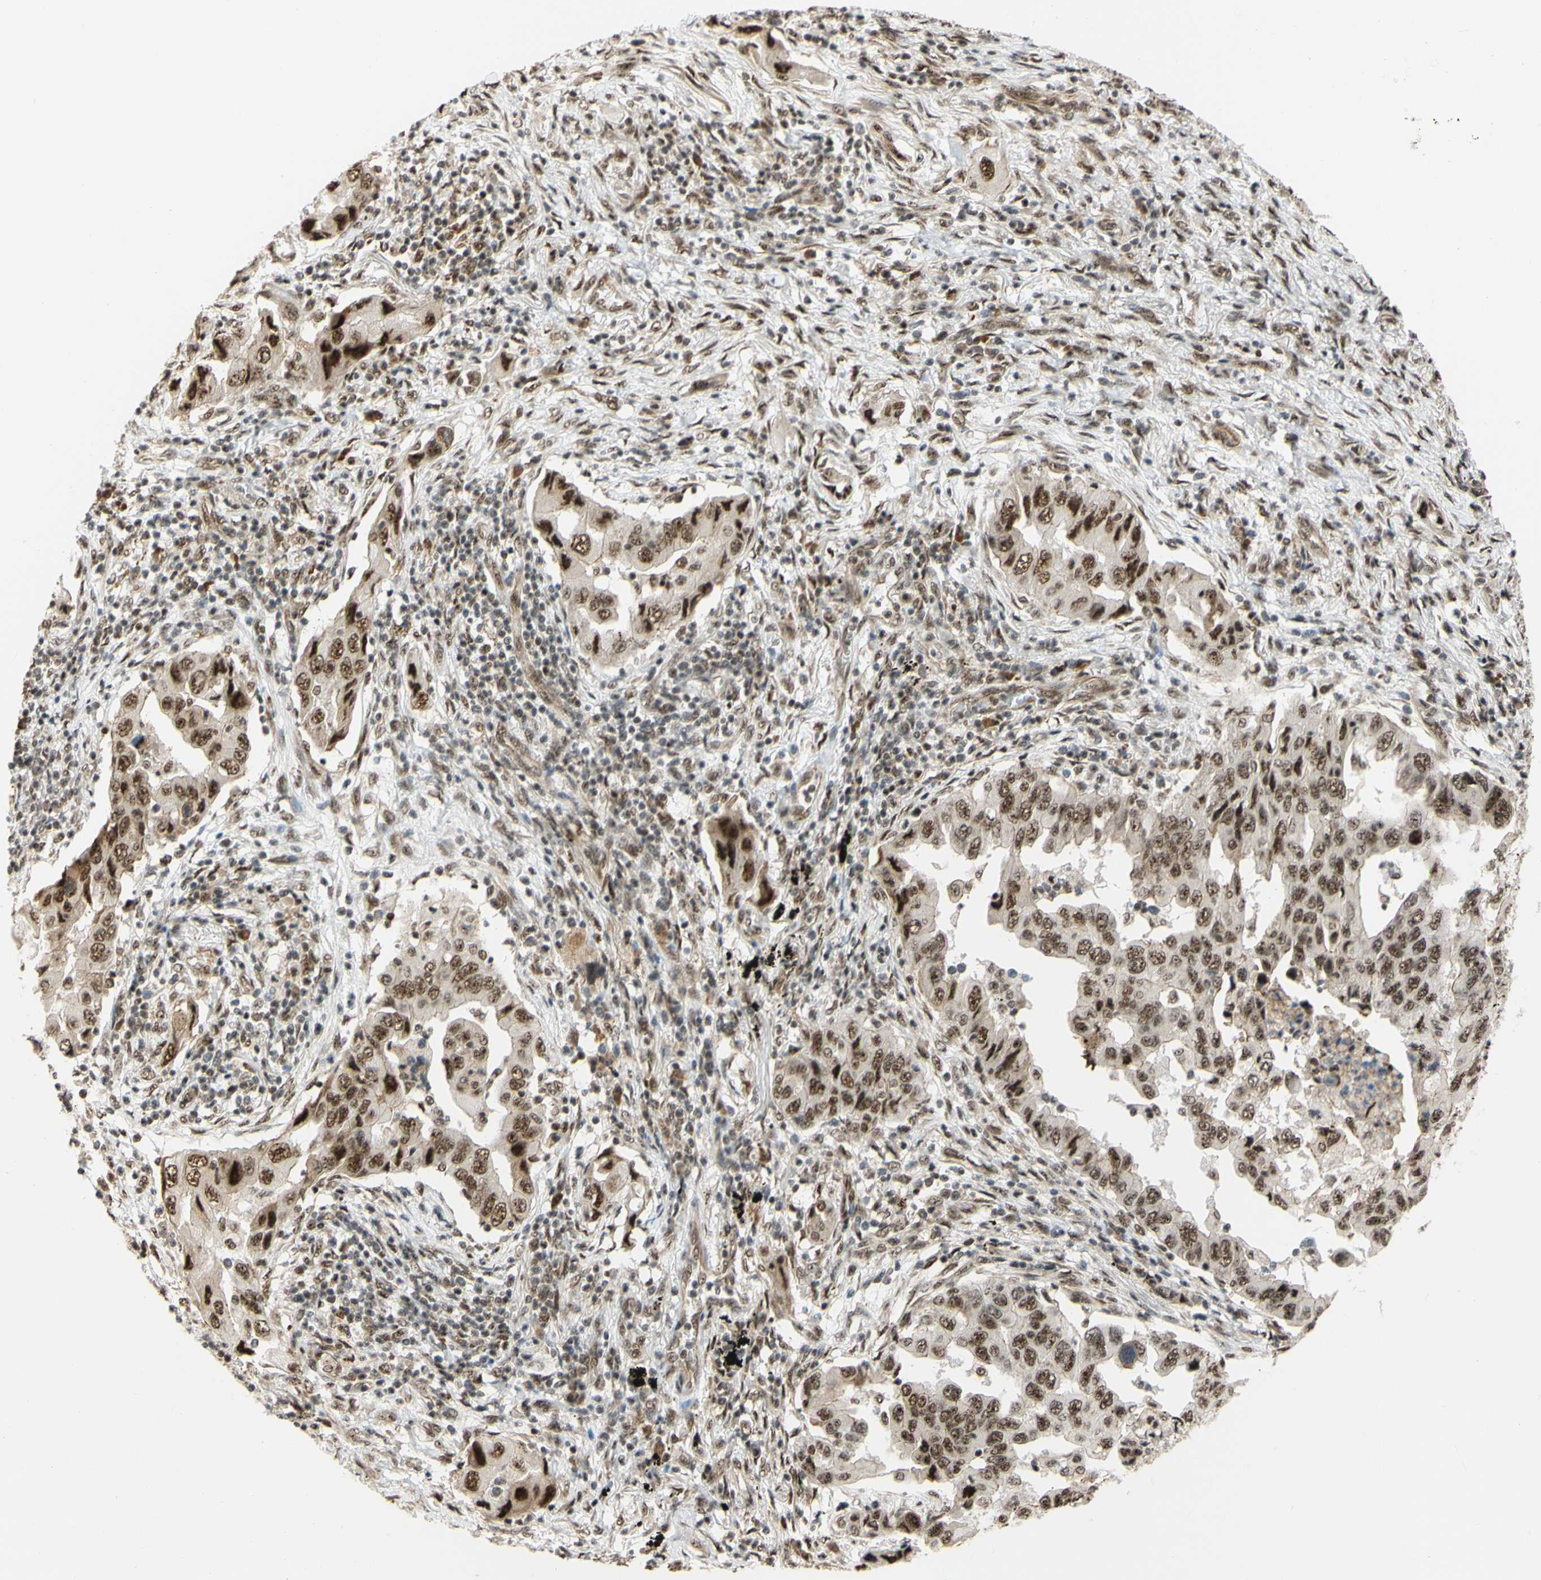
{"staining": {"intensity": "moderate", "quantity": ">75%", "location": "nuclear"}, "tissue": "lung cancer", "cell_type": "Tumor cells", "image_type": "cancer", "snomed": [{"axis": "morphology", "description": "Adenocarcinoma, NOS"}, {"axis": "topography", "description": "Lung"}], "caption": "Approximately >75% of tumor cells in adenocarcinoma (lung) show moderate nuclear protein expression as visualized by brown immunohistochemical staining.", "gene": "SAP18", "patient": {"sex": "female", "age": 65}}